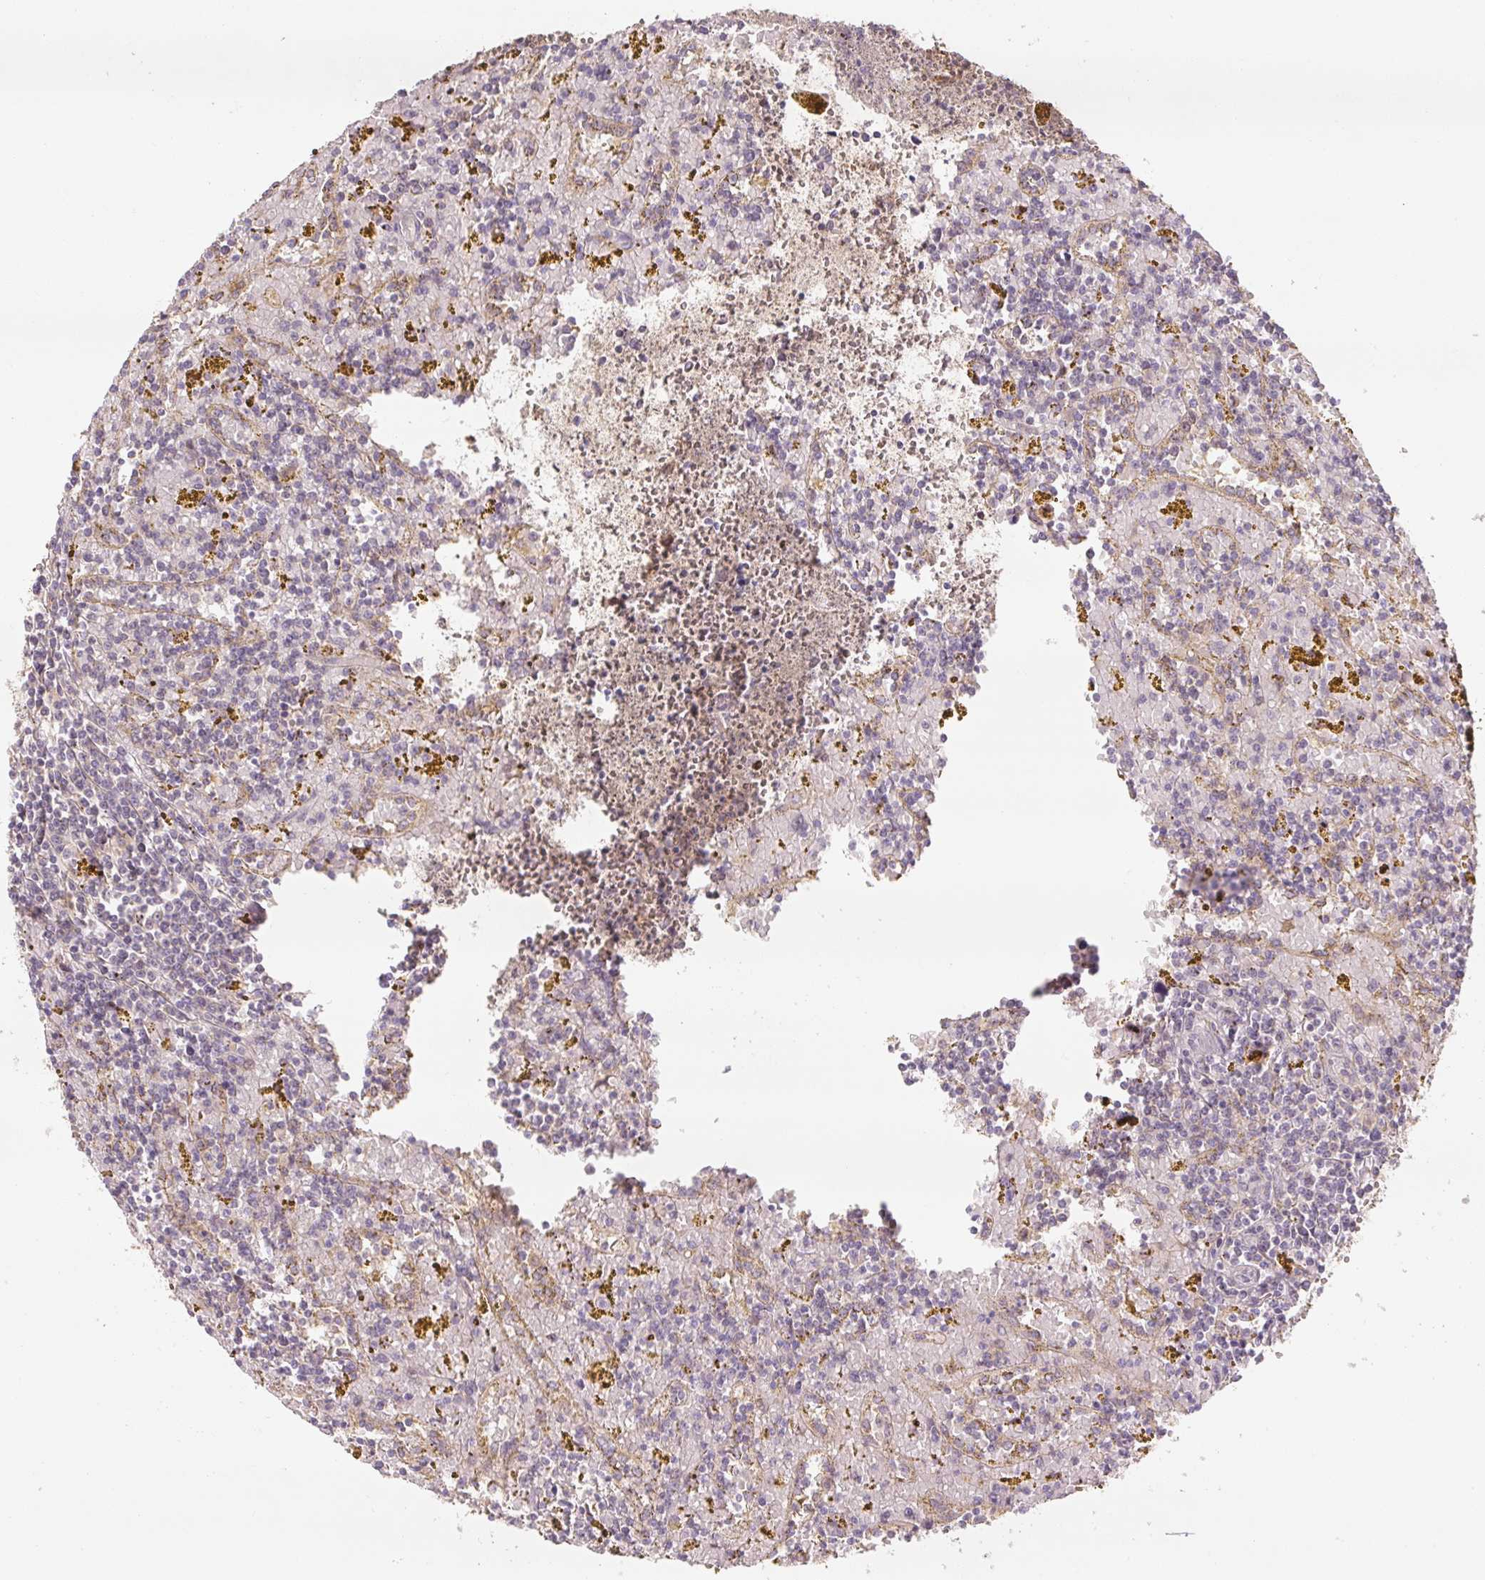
{"staining": {"intensity": "negative", "quantity": "none", "location": "none"}, "tissue": "lymphoma", "cell_type": "Tumor cells", "image_type": "cancer", "snomed": [{"axis": "morphology", "description": "Malignant lymphoma, non-Hodgkin's type, Low grade"}, {"axis": "topography", "description": "Spleen"}, {"axis": "topography", "description": "Lymph node"}], "caption": "There is no significant positivity in tumor cells of lymphoma.", "gene": "C2orf73", "patient": {"sex": "female", "age": 66}}